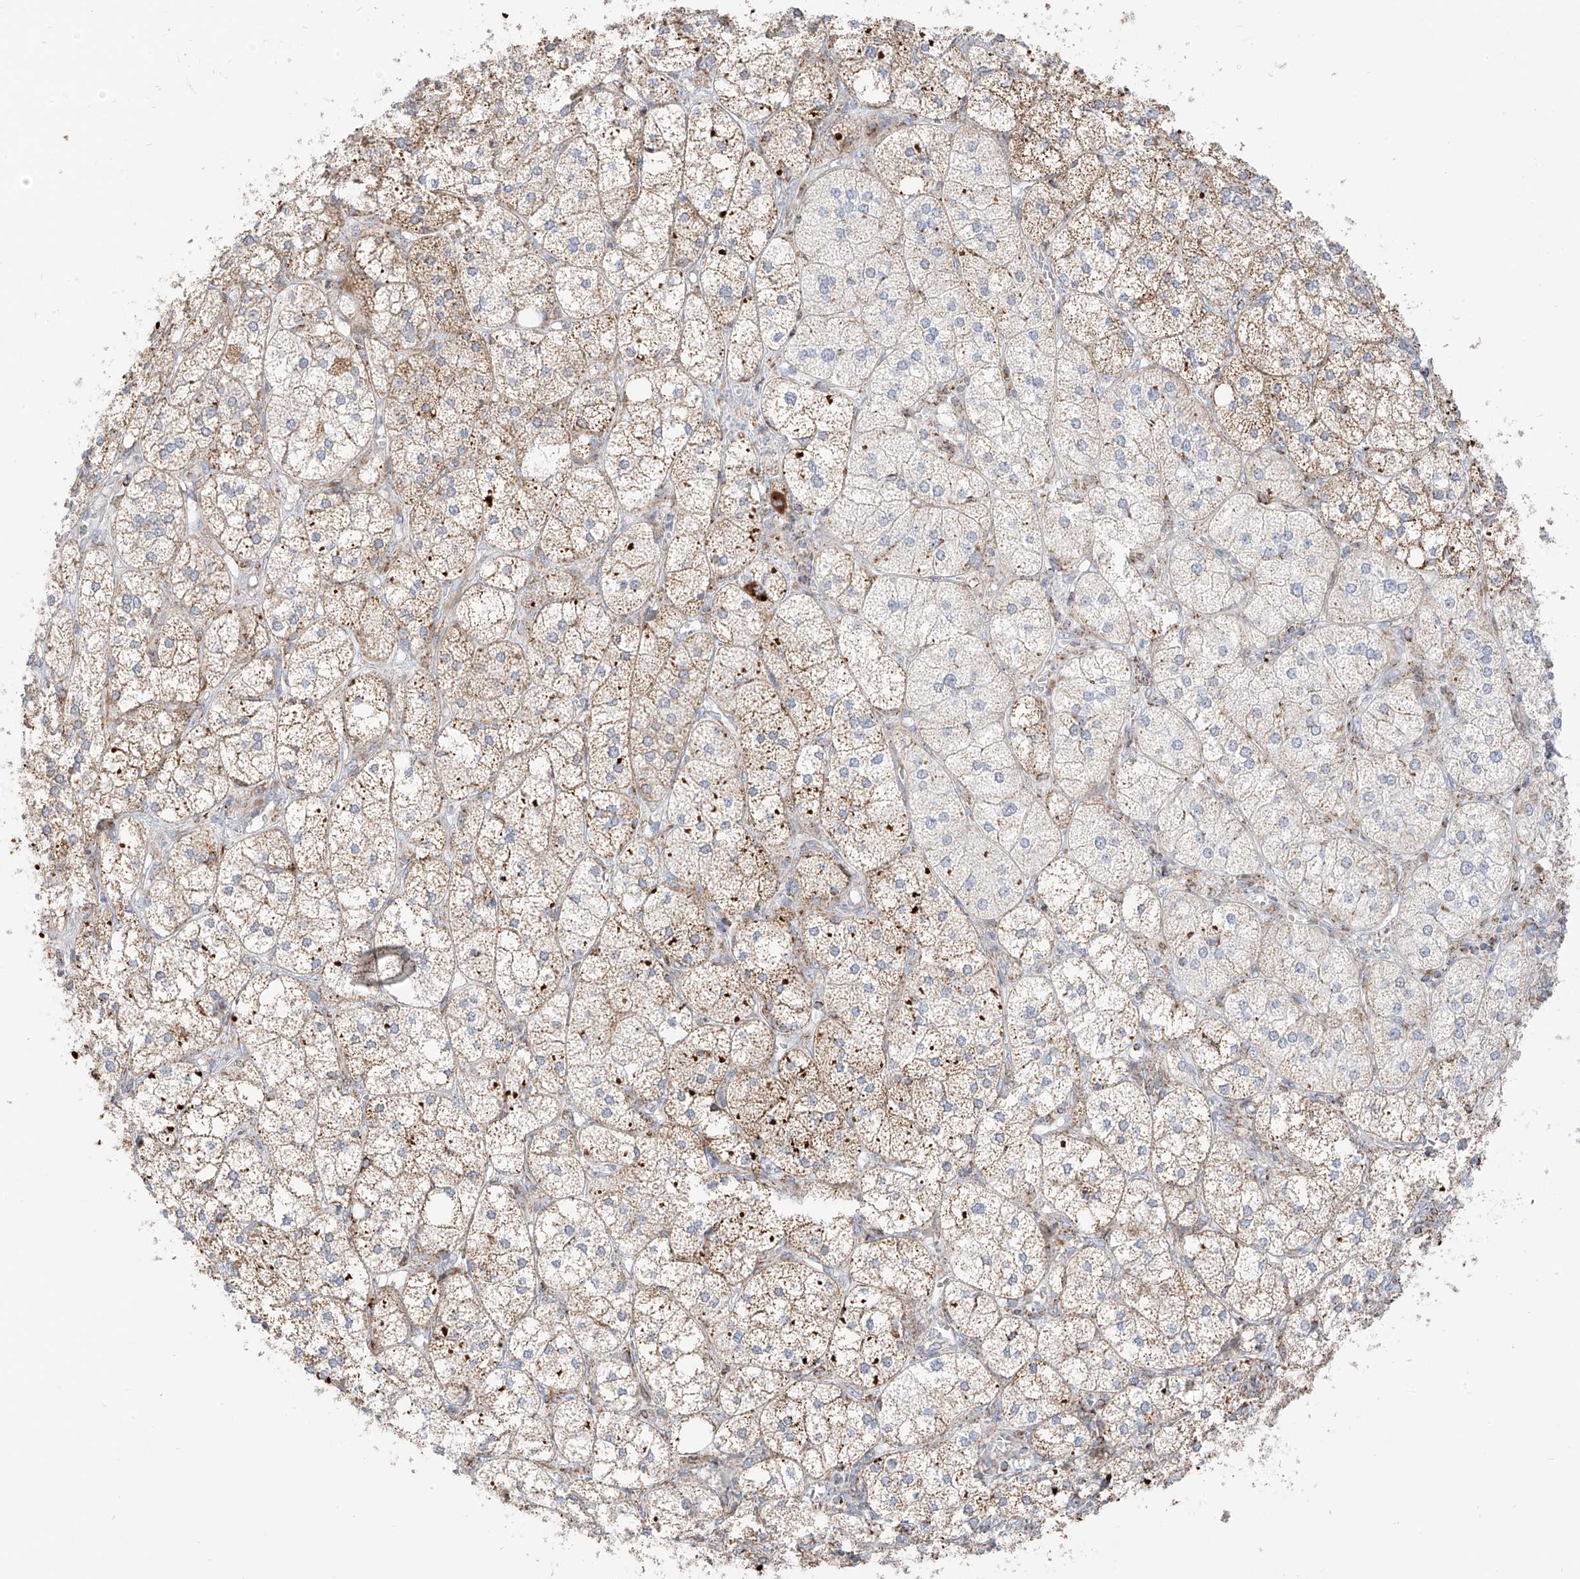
{"staining": {"intensity": "weak", "quantity": ">75%", "location": "cytoplasmic/membranous"}, "tissue": "adrenal gland", "cell_type": "Glandular cells", "image_type": "normal", "snomed": [{"axis": "morphology", "description": "Normal tissue, NOS"}, {"axis": "topography", "description": "Adrenal gland"}], "caption": "A micrograph of adrenal gland stained for a protein exhibits weak cytoplasmic/membranous brown staining in glandular cells.", "gene": "ETHE1", "patient": {"sex": "female", "age": 61}}